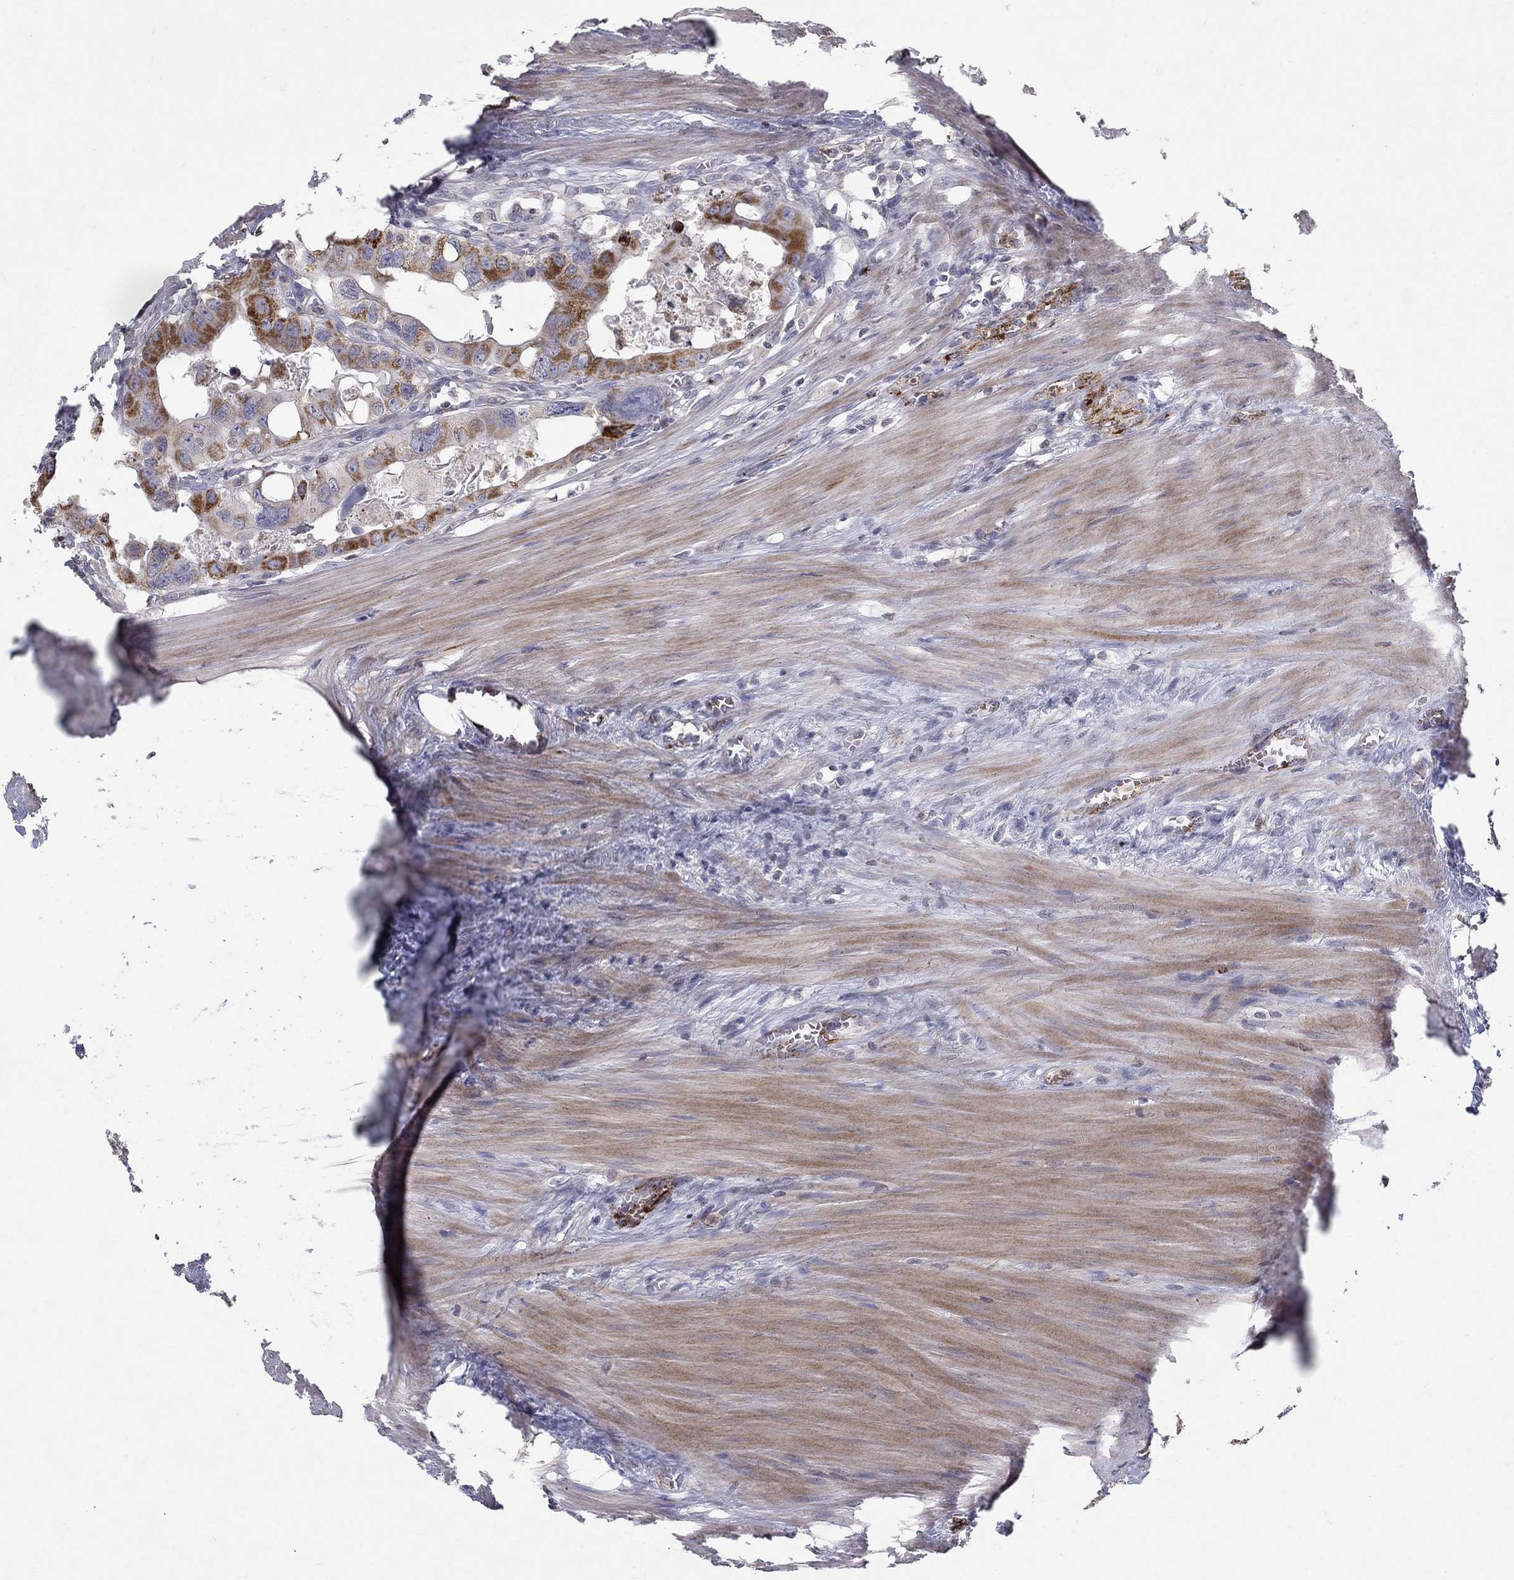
{"staining": {"intensity": "strong", "quantity": "25%-75%", "location": "cytoplasmic/membranous"}, "tissue": "colorectal cancer", "cell_type": "Tumor cells", "image_type": "cancer", "snomed": [{"axis": "morphology", "description": "Adenocarcinoma, NOS"}, {"axis": "topography", "description": "Rectum"}], "caption": "Strong cytoplasmic/membranous expression for a protein is present in approximately 25%-75% of tumor cells of adenocarcinoma (colorectal) using immunohistochemistry.", "gene": "TINAG", "patient": {"sex": "male", "age": 64}}